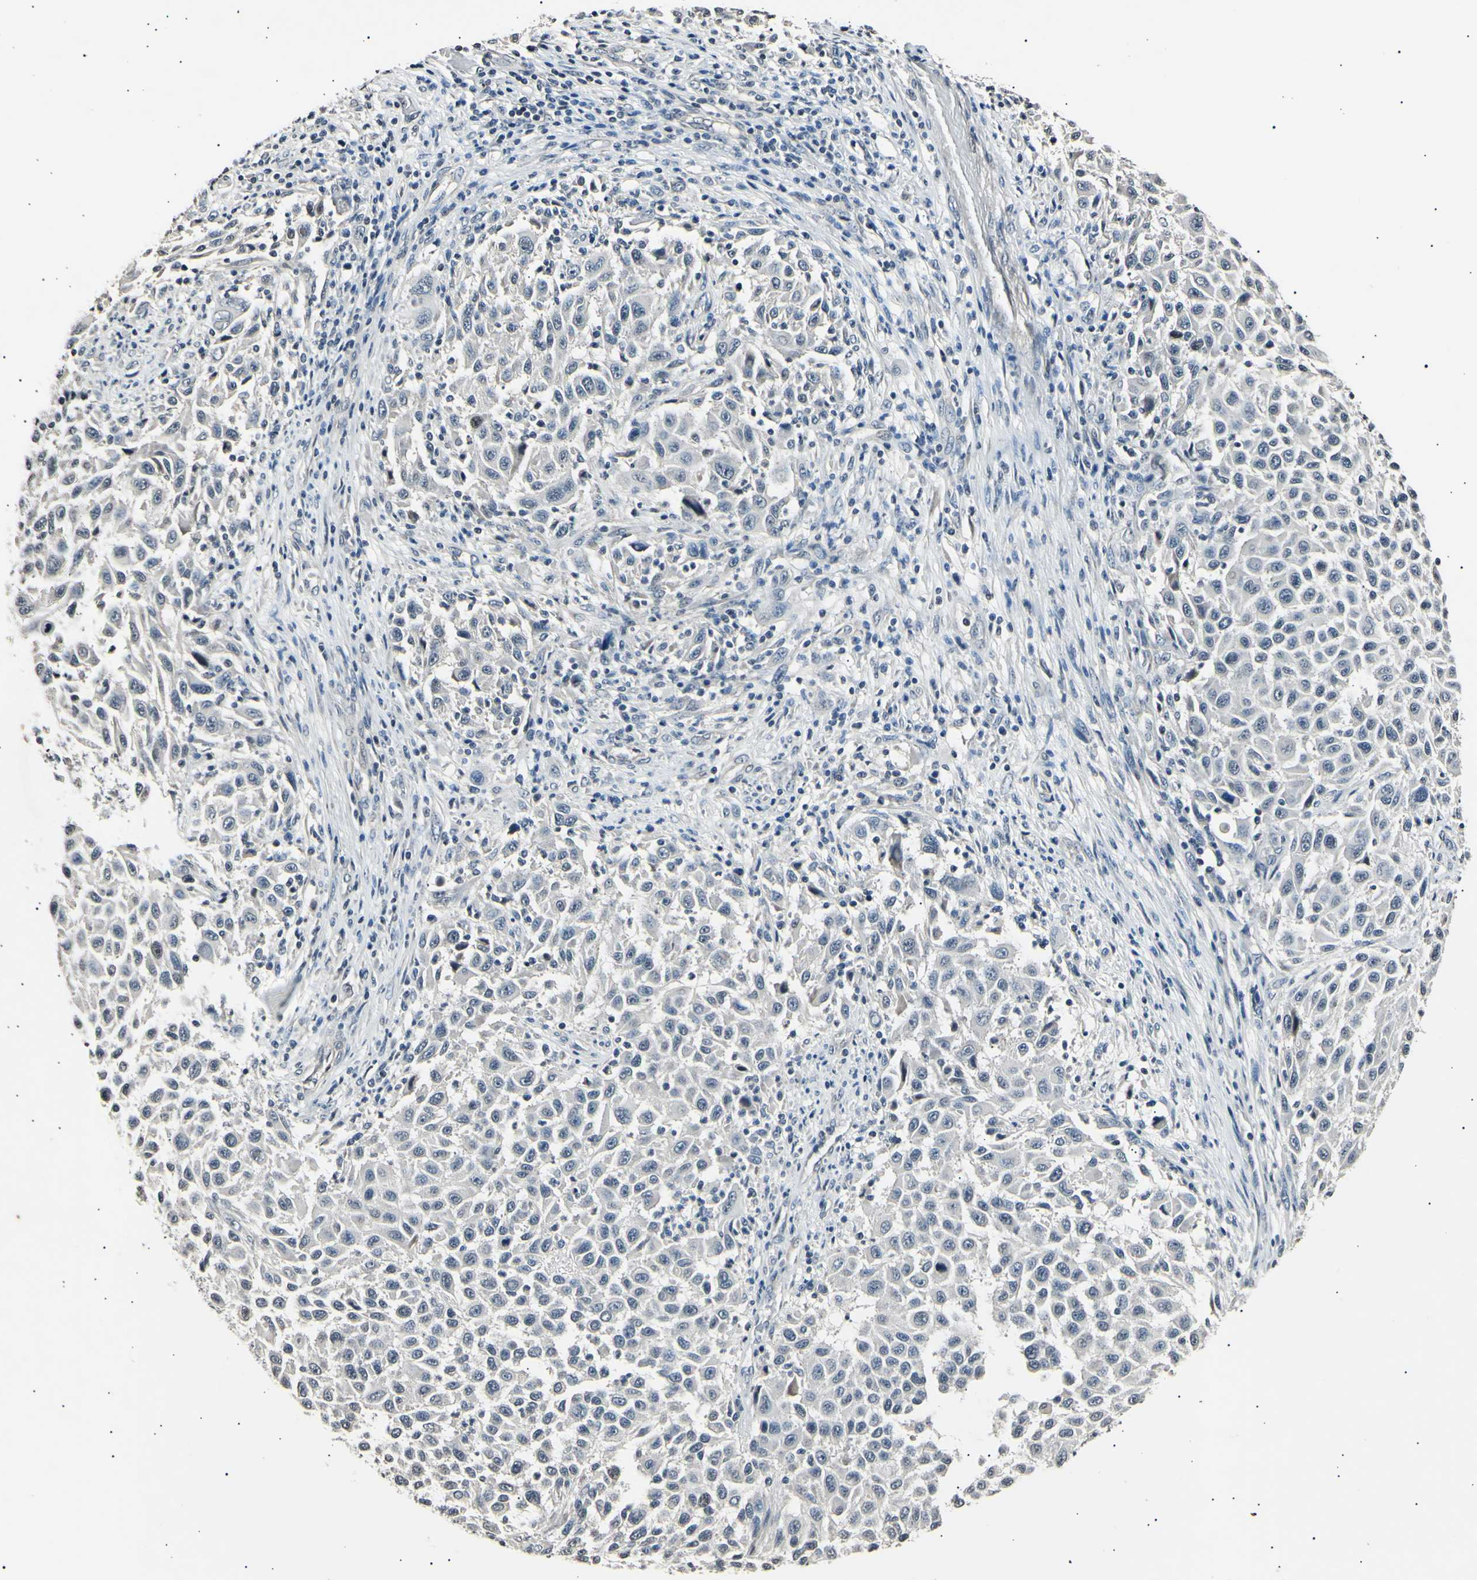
{"staining": {"intensity": "negative", "quantity": "none", "location": "none"}, "tissue": "melanoma", "cell_type": "Tumor cells", "image_type": "cancer", "snomed": [{"axis": "morphology", "description": "Malignant melanoma, Metastatic site"}, {"axis": "topography", "description": "Lymph node"}], "caption": "Micrograph shows no significant protein staining in tumor cells of malignant melanoma (metastatic site).", "gene": "AK1", "patient": {"sex": "male", "age": 61}}